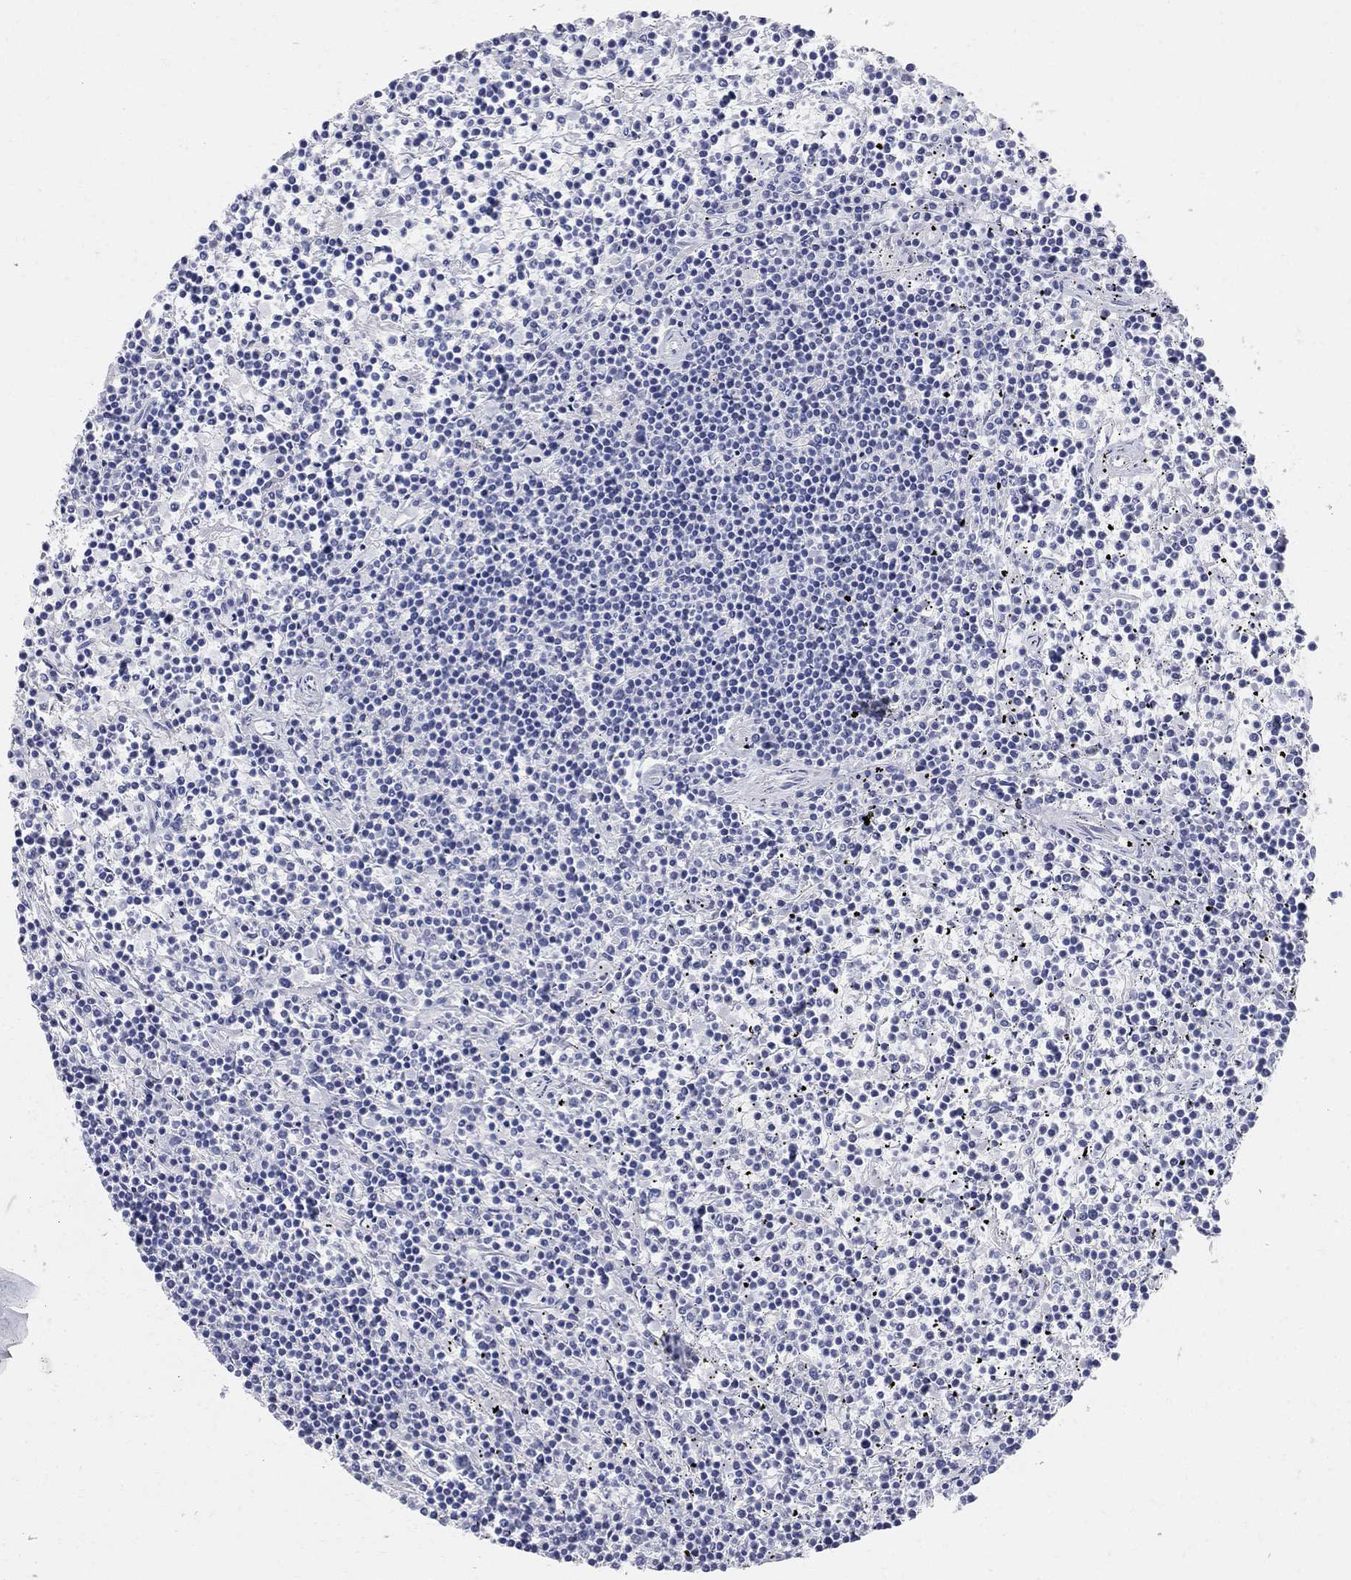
{"staining": {"intensity": "negative", "quantity": "none", "location": "none"}, "tissue": "lymphoma", "cell_type": "Tumor cells", "image_type": "cancer", "snomed": [{"axis": "morphology", "description": "Malignant lymphoma, non-Hodgkin's type, Low grade"}, {"axis": "topography", "description": "Spleen"}], "caption": "Image shows no significant protein positivity in tumor cells of malignant lymphoma, non-Hodgkin's type (low-grade).", "gene": "AOX1", "patient": {"sex": "female", "age": 19}}